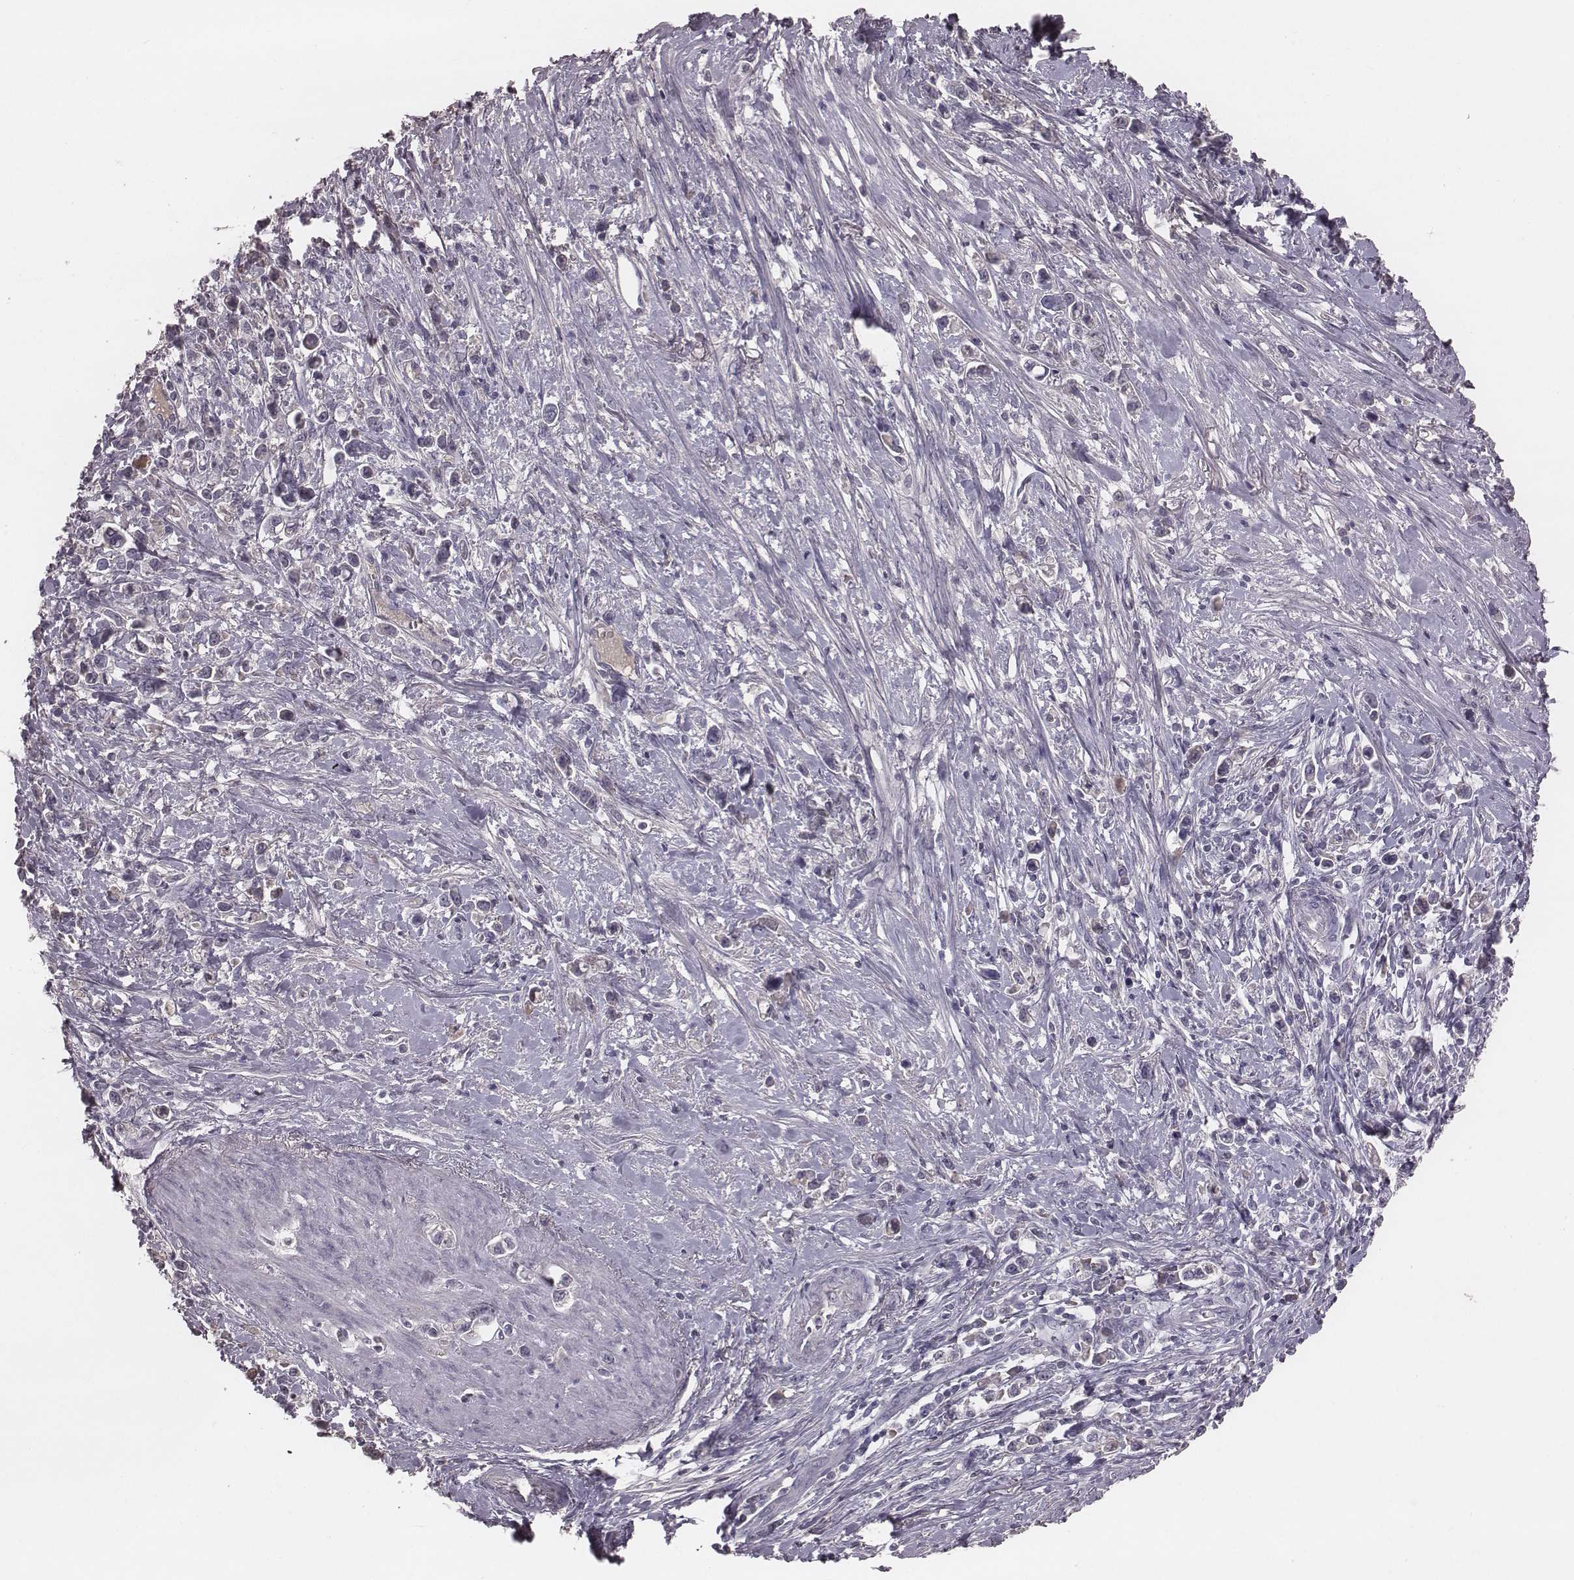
{"staining": {"intensity": "negative", "quantity": "none", "location": "none"}, "tissue": "stomach cancer", "cell_type": "Tumor cells", "image_type": "cancer", "snomed": [{"axis": "morphology", "description": "Adenocarcinoma, NOS"}, {"axis": "topography", "description": "Stomach"}], "caption": "Human stomach cancer (adenocarcinoma) stained for a protein using immunohistochemistry displays no positivity in tumor cells.", "gene": "SMIM24", "patient": {"sex": "male", "age": 63}}